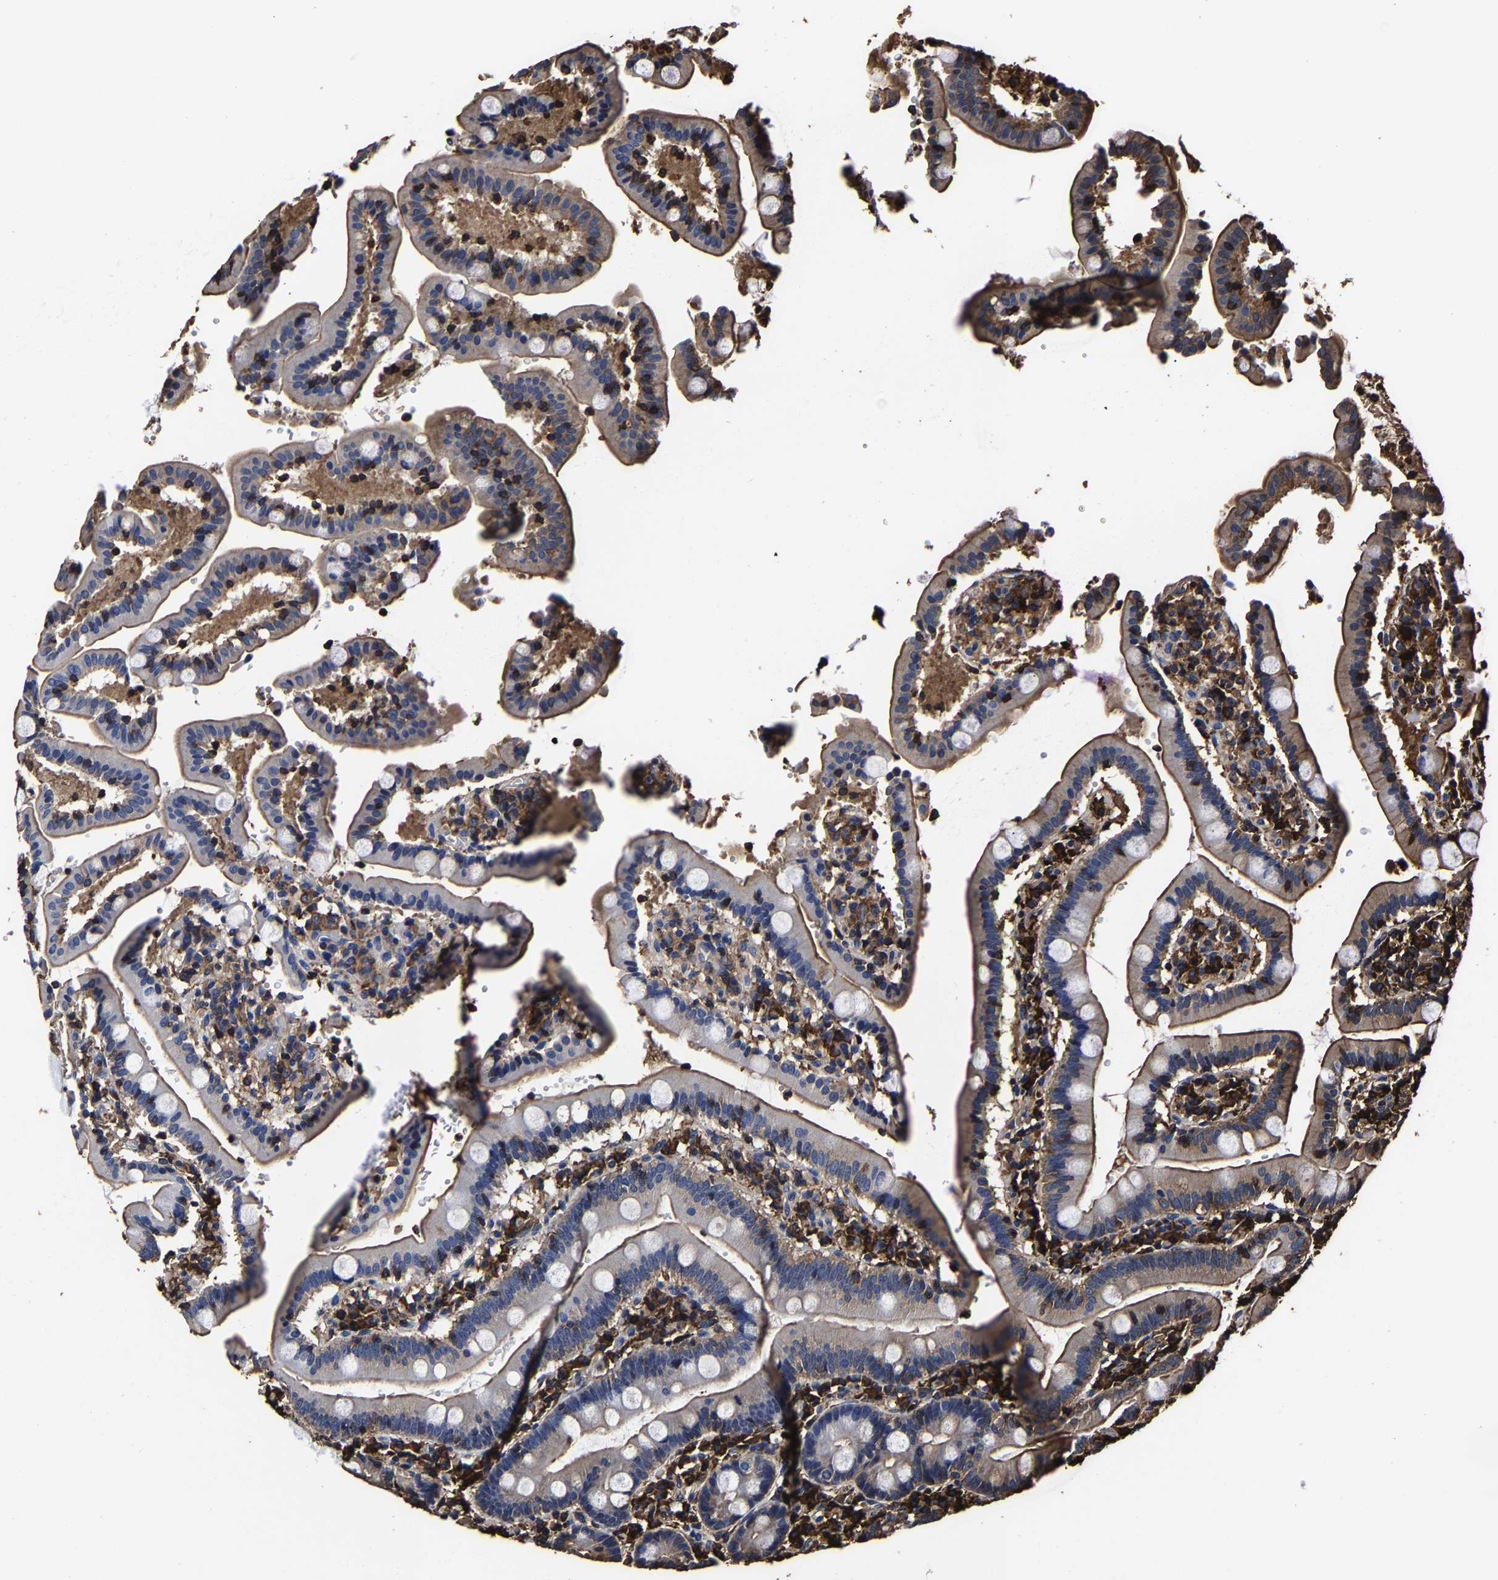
{"staining": {"intensity": "moderate", "quantity": "25%-75%", "location": "cytoplasmic/membranous"}, "tissue": "duodenum", "cell_type": "Glandular cells", "image_type": "normal", "snomed": [{"axis": "morphology", "description": "Normal tissue, NOS"}, {"axis": "topography", "description": "Small intestine, NOS"}], "caption": "Immunohistochemical staining of benign human duodenum shows medium levels of moderate cytoplasmic/membranous positivity in approximately 25%-75% of glandular cells.", "gene": "SSH3", "patient": {"sex": "female", "age": 71}}